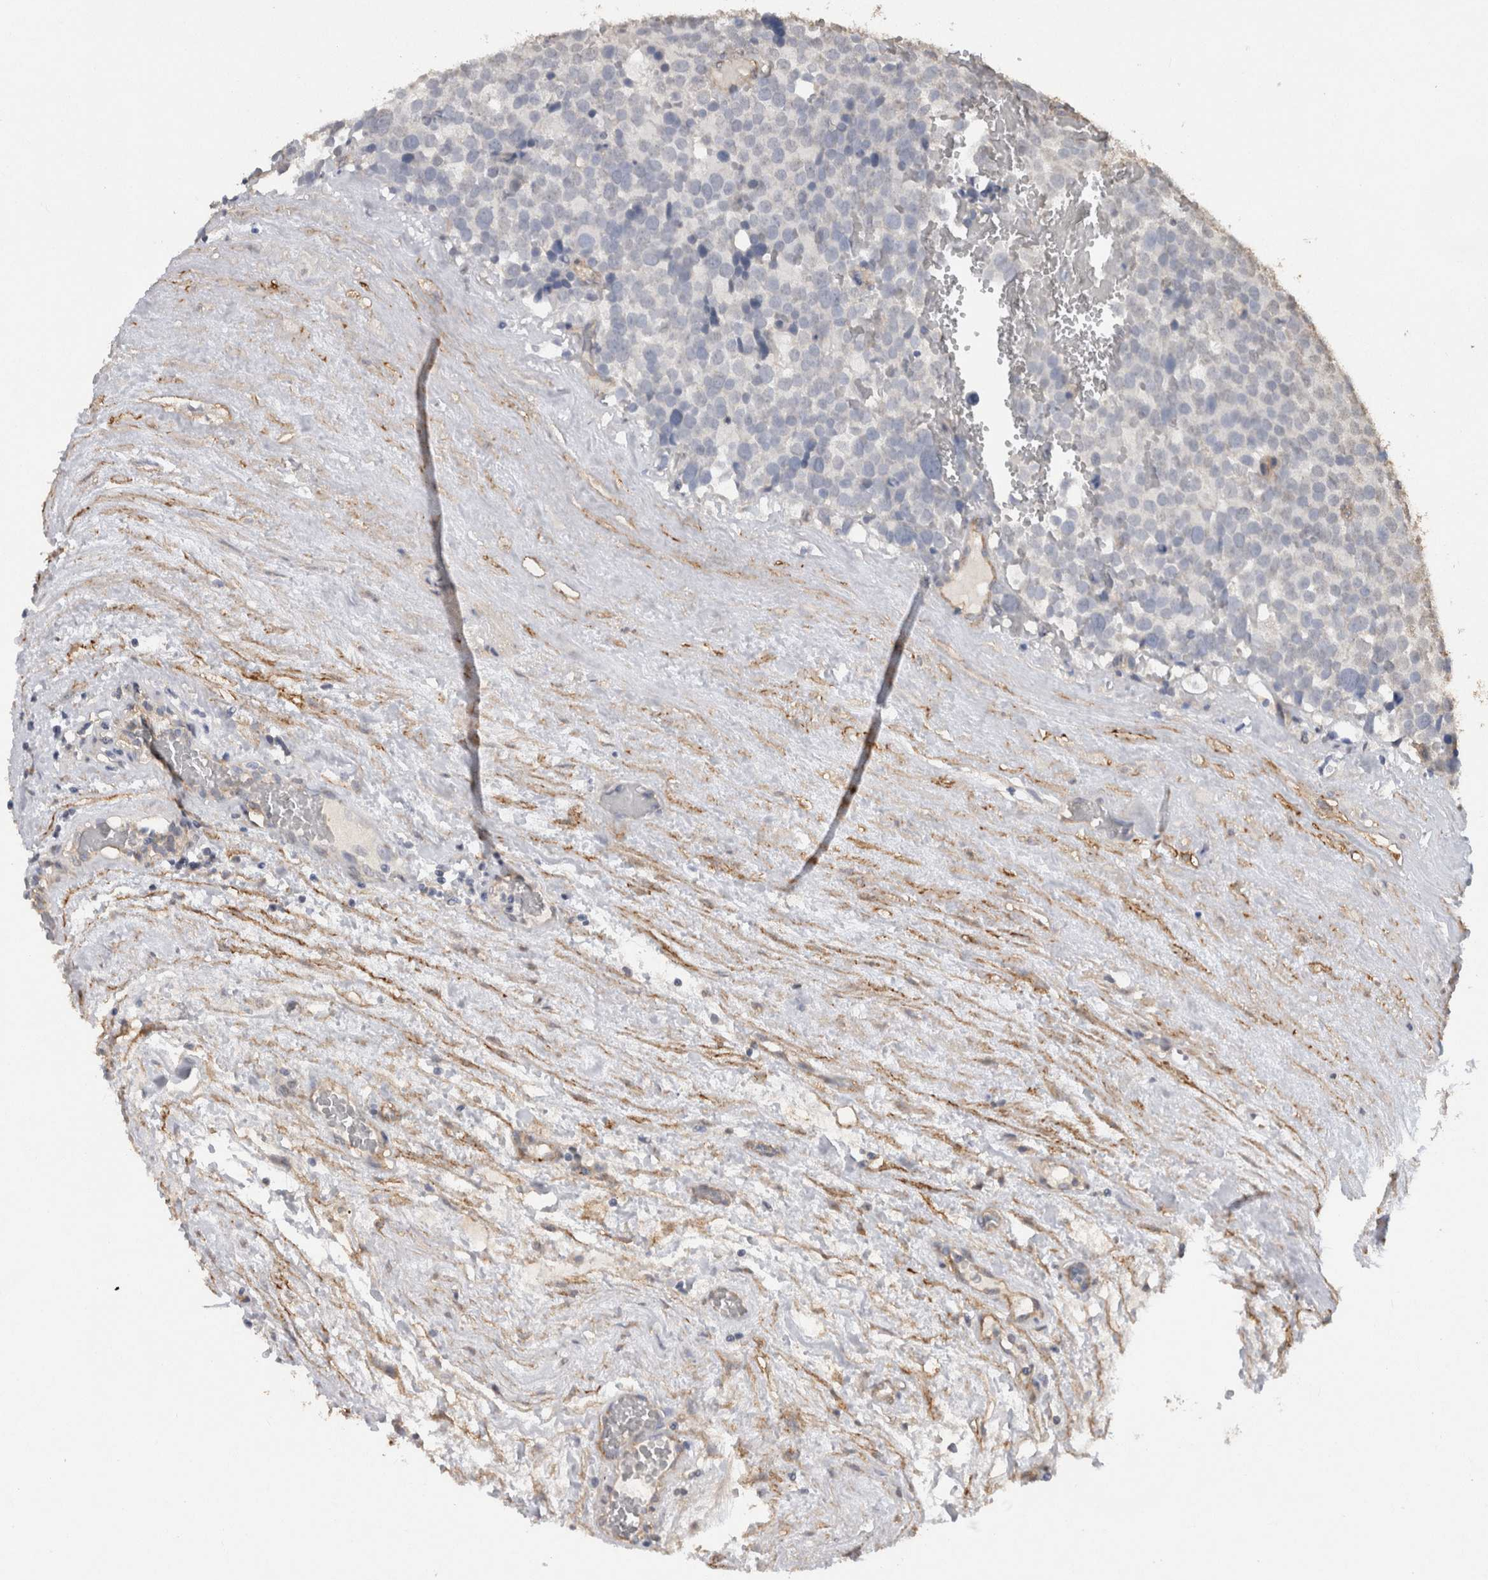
{"staining": {"intensity": "negative", "quantity": "none", "location": "none"}, "tissue": "testis cancer", "cell_type": "Tumor cells", "image_type": "cancer", "snomed": [{"axis": "morphology", "description": "Seminoma, NOS"}, {"axis": "topography", "description": "Testis"}], "caption": "Testis seminoma stained for a protein using immunohistochemistry (IHC) reveals no positivity tumor cells.", "gene": "RECK", "patient": {"sex": "male", "age": 71}}